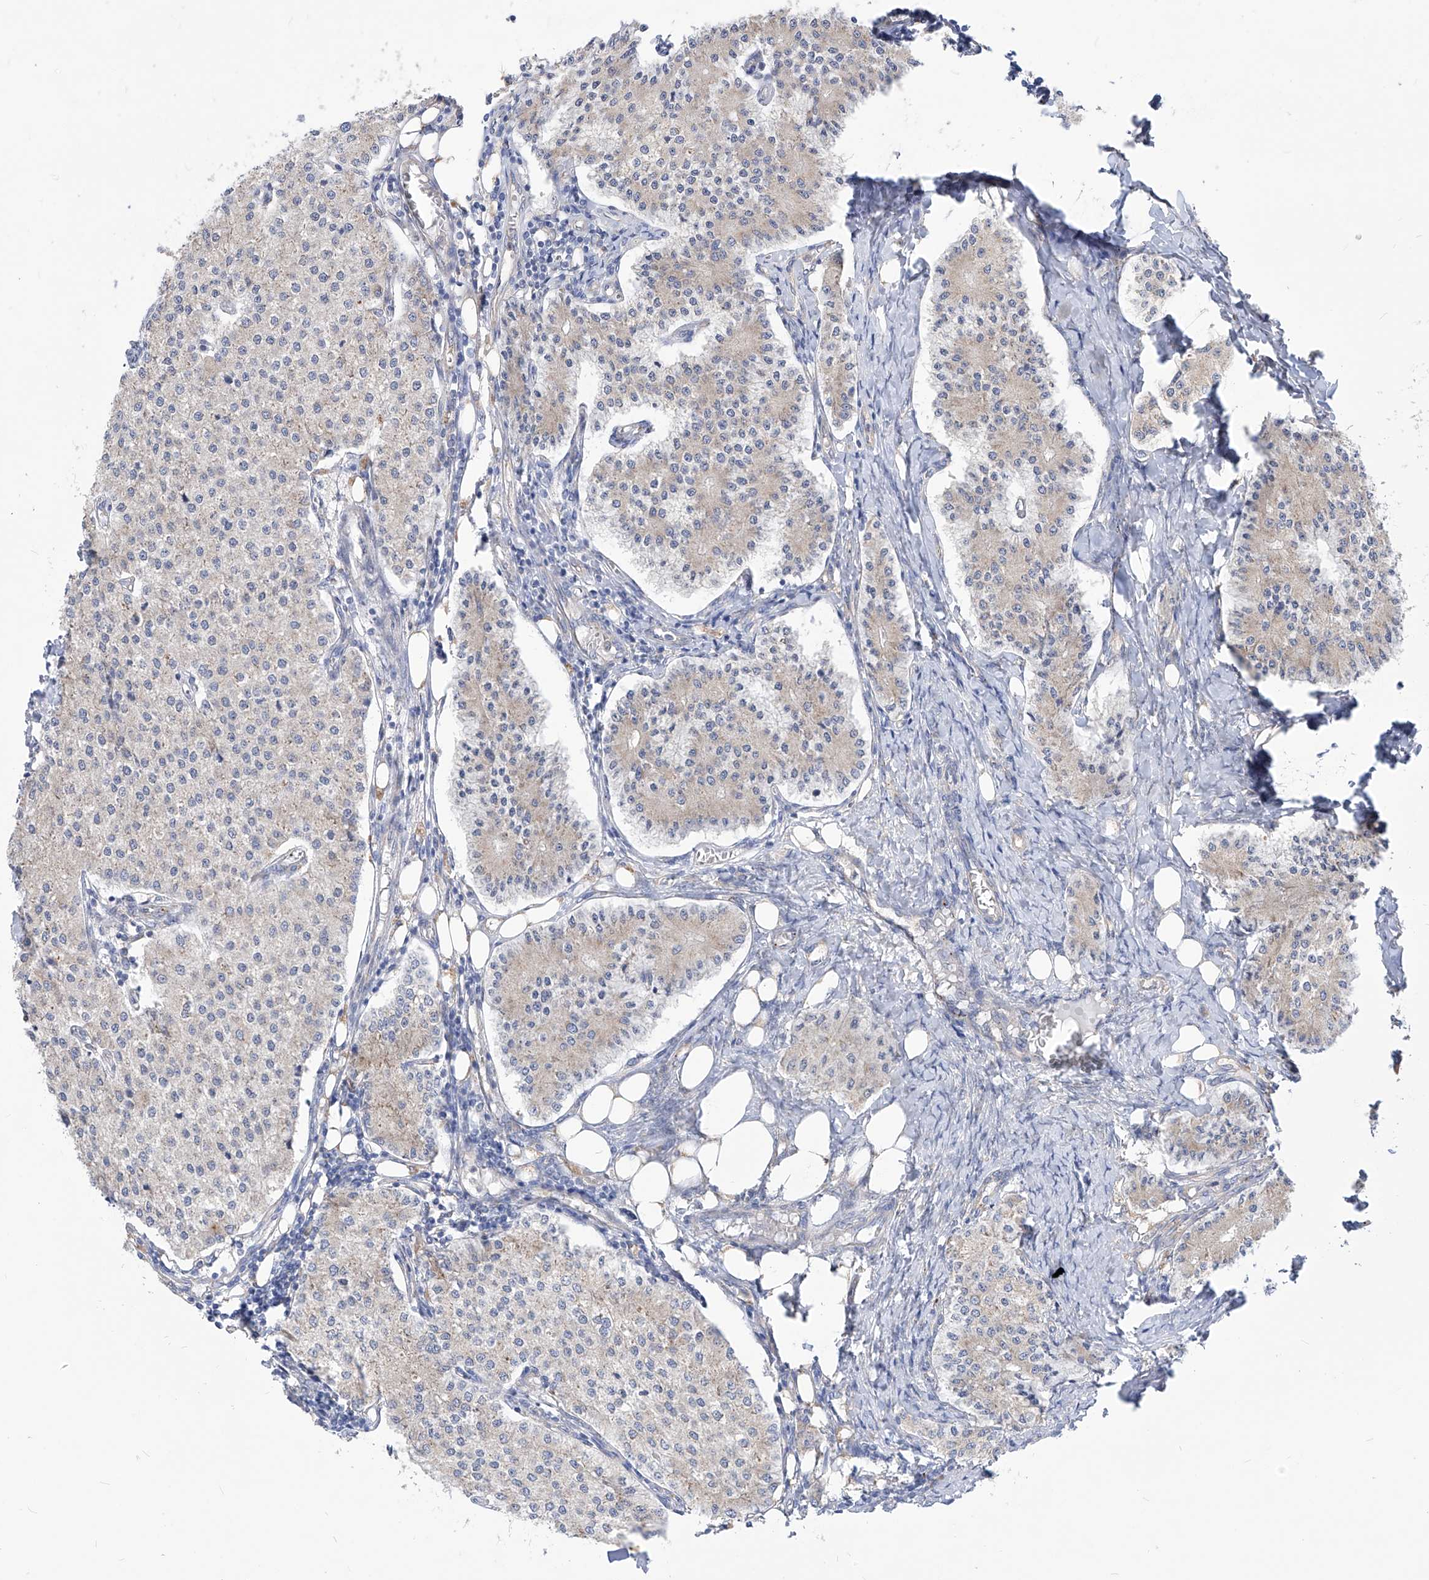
{"staining": {"intensity": "weak", "quantity": "25%-75%", "location": "cytoplasmic/membranous"}, "tissue": "carcinoid", "cell_type": "Tumor cells", "image_type": "cancer", "snomed": [{"axis": "morphology", "description": "Carcinoid, malignant, NOS"}, {"axis": "topography", "description": "Colon"}], "caption": "This histopathology image demonstrates IHC staining of human carcinoid, with low weak cytoplasmic/membranous positivity in approximately 25%-75% of tumor cells.", "gene": "UFL1", "patient": {"sex": "female", "age": 52}}